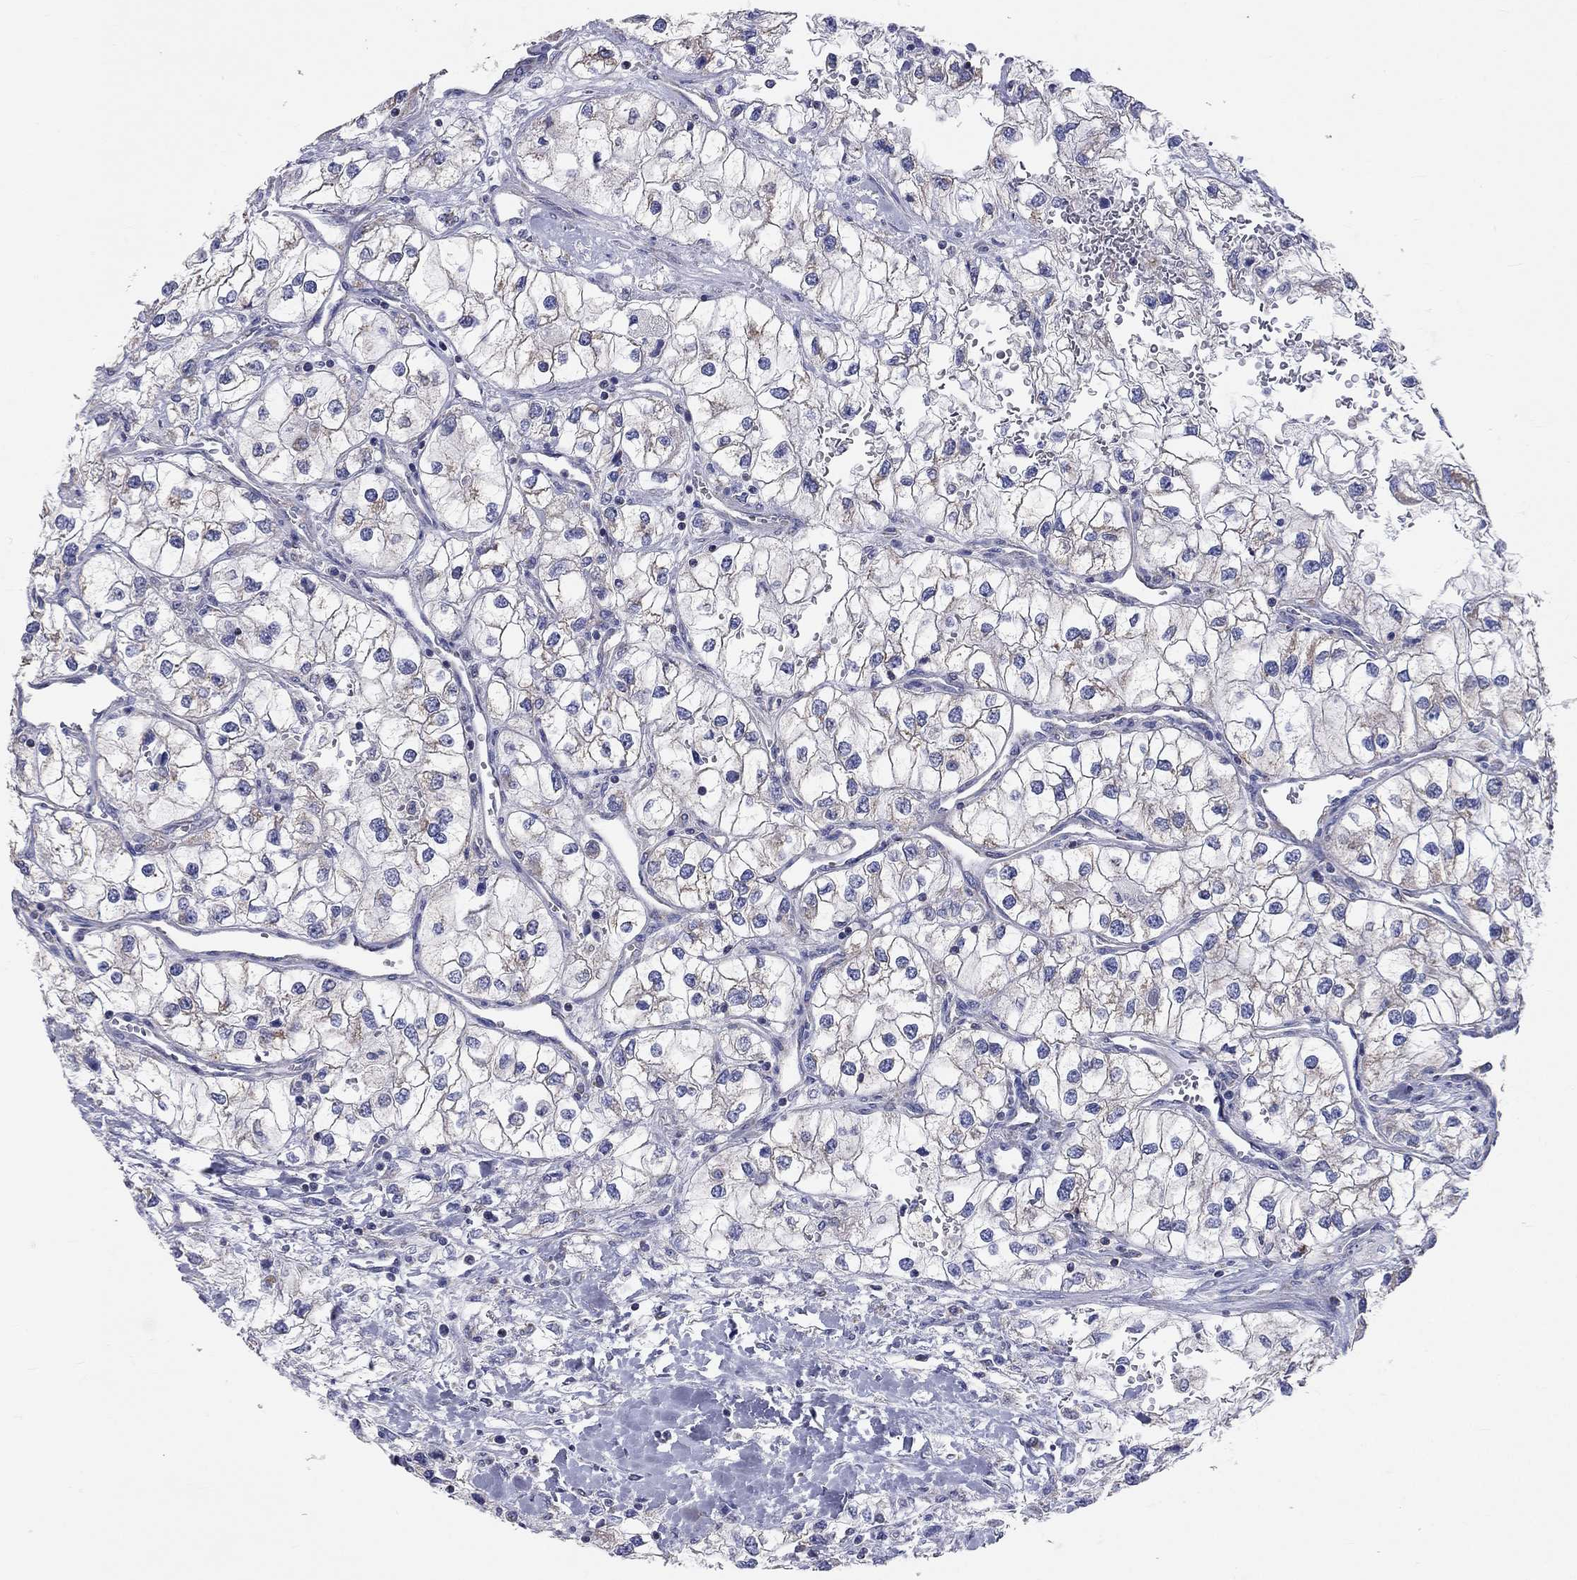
{"staining": {"intensity": "negative", "quantity": "none", "location": "none"}, "tissue": "renal cancer", "cell_type": "Tumor cells", "image_type": "cancer", "snomed": [{"axis": "morphology", "description": "Adenocarcinoma, NOS"}, {"axis": "topography", "description": "Kidney"}], "caption": "Immunohistochemistry histopathology image of human renal cancer stained for a protein (brown), which exhibits no expression in tumor cells. The staining was performed using DAB to visualize the protein expression in brown, while the nuclei were stained in blue with hematoxylin (Magnification: 20x).", "gene": "RCAN1", "patient": {"sex": "male", "age": 59}}